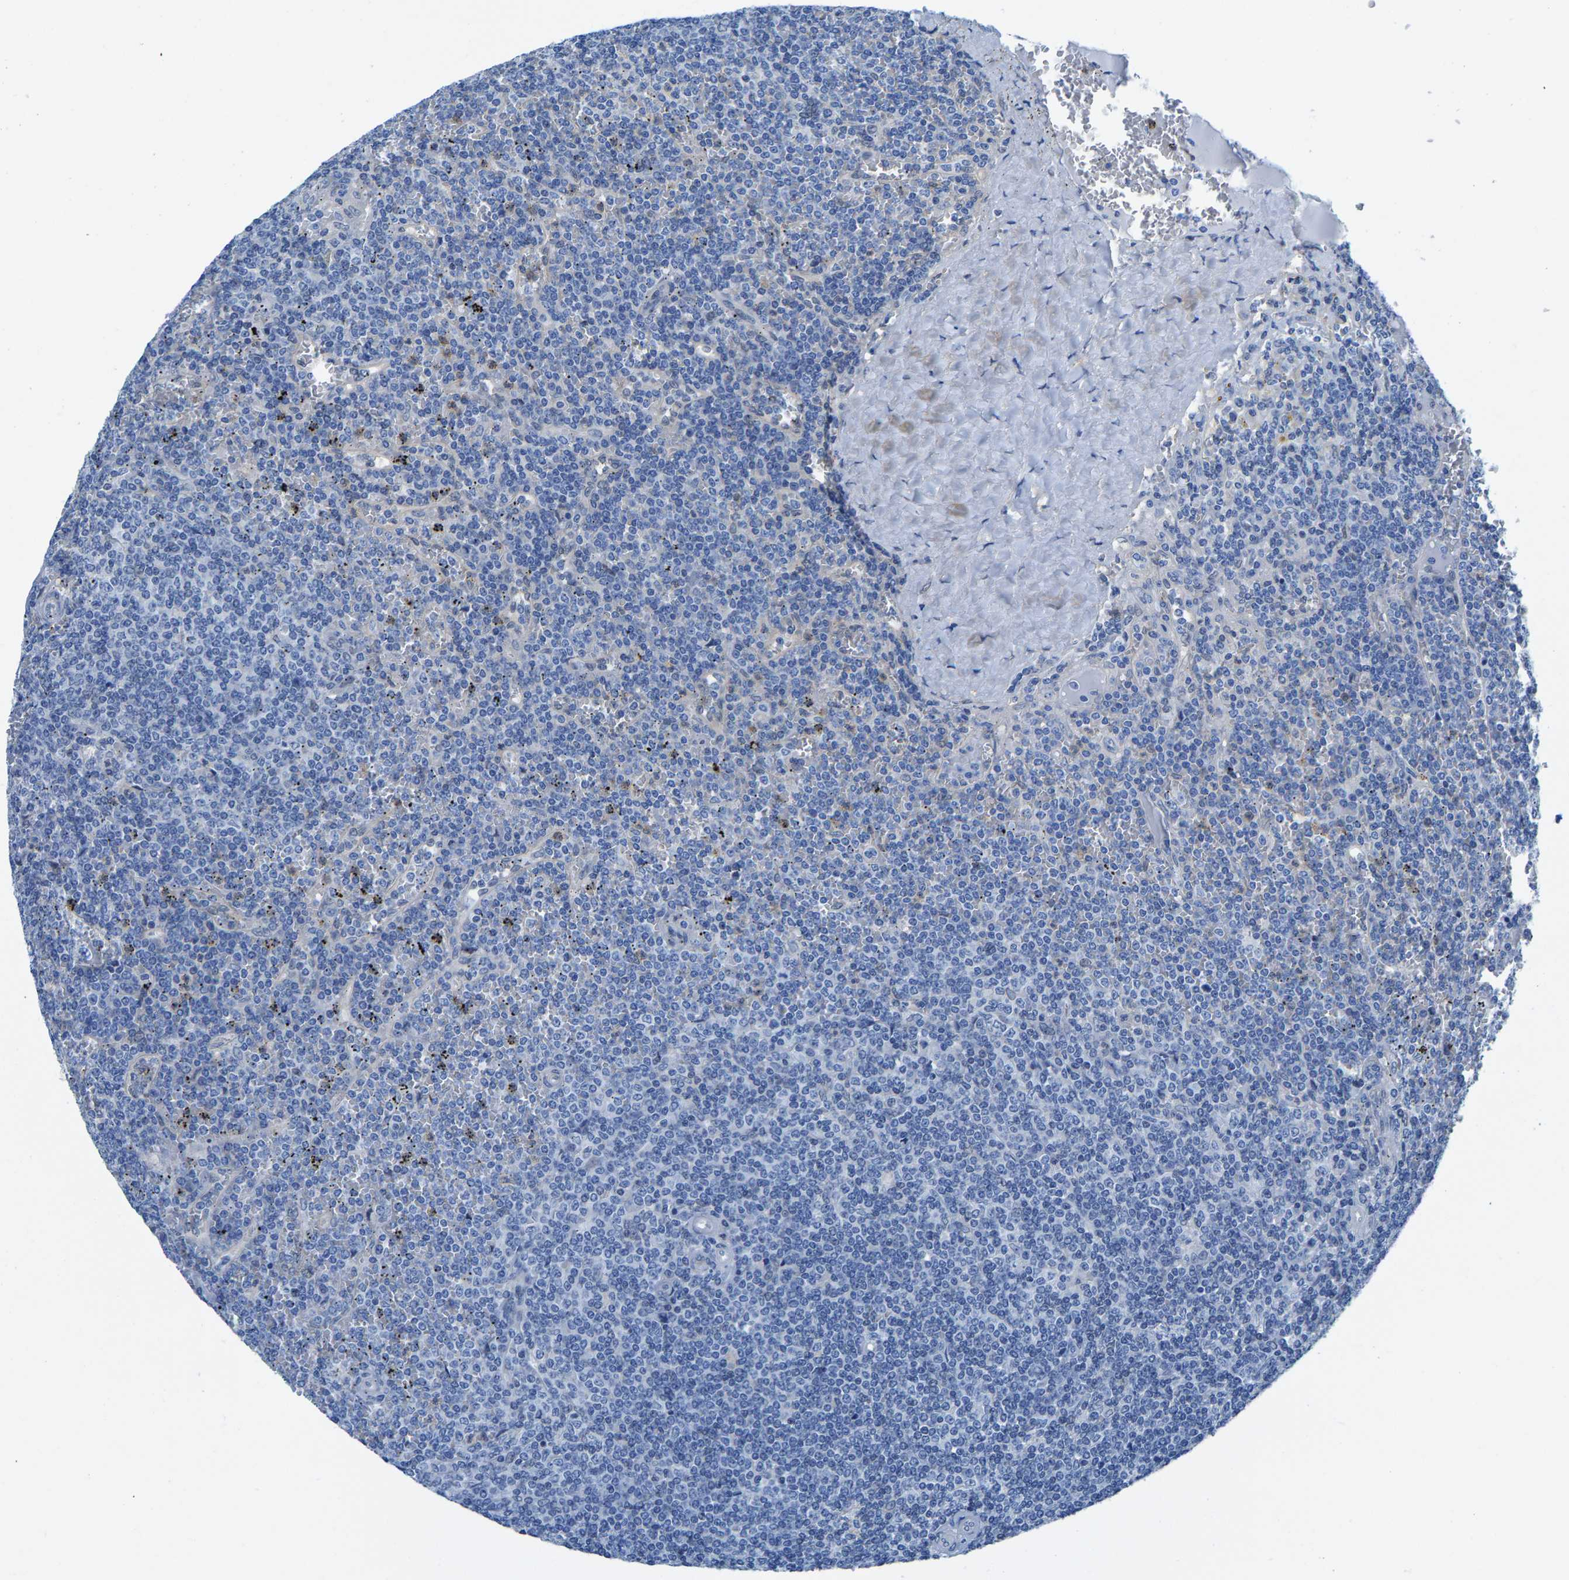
{"staining": {"intensity": "negative", "quantity": "none", "location": "none"}, "tissue": "lymphoma", "cell_type": "Tumor cells", "image_type": "cancer", "snomed": [{"axis": "morphology", "description": "Malignant lymphoma, non-Hodgkin's type, Low grade"}, {"axis": "topography", "description": "Spleen"}], "caption": "This is a micrograph of immunohistochemistry (IHC) staining of lymphoma, which shows no positivity in tumor cells.", "gene": "SSH3", "patient": {"sex": "female", "age": 19}}